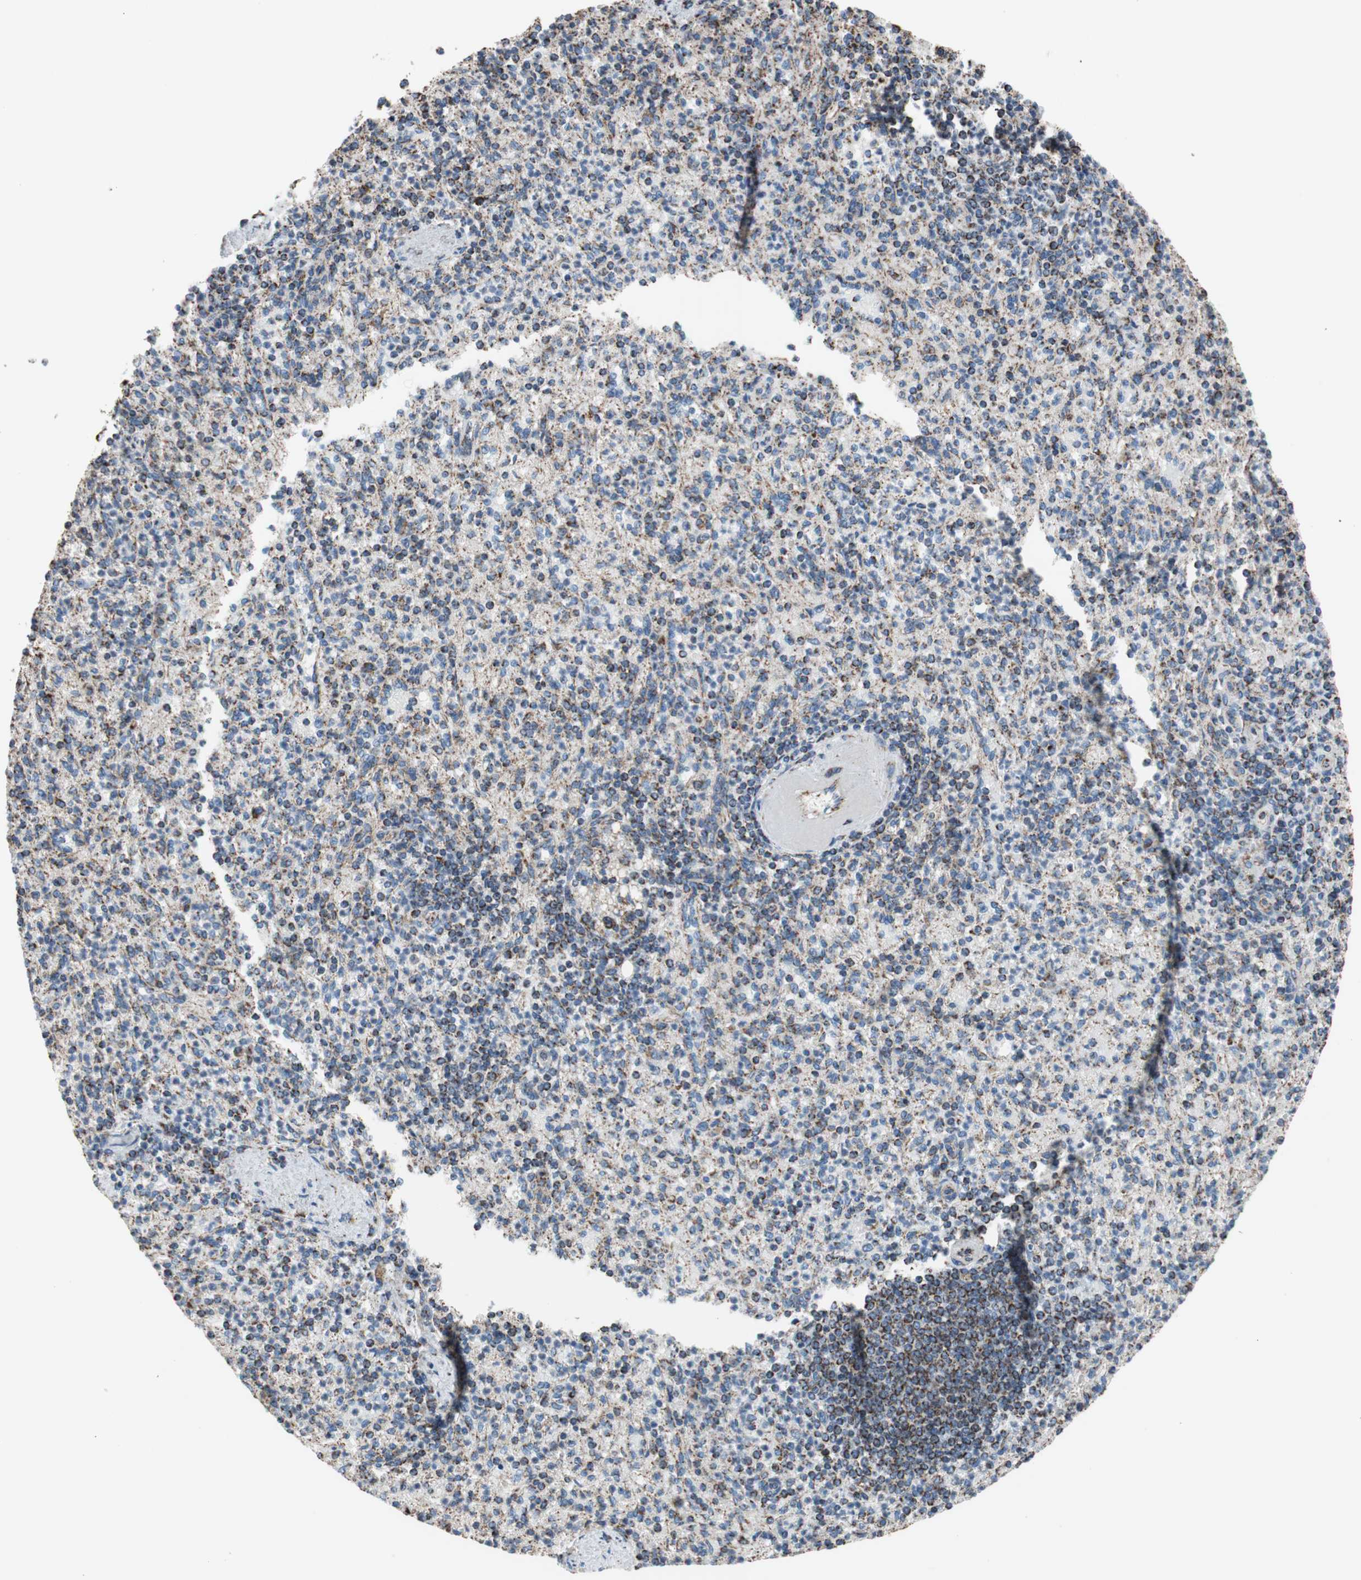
{"staining": {"intensity": "strong", "quantity": "<25%", "location": "cytoplasmic/membranous"}, "tissue": "spleen", "cell_type": "Cells in red pulp", "image_type": "normal", "snomed": [{"axis": "morphology", "description": "Normal tissue, NOS"}, {"axis": "topography", "description": "Spleen"}], "caption": "Spleen stained with immunohistochemistry (IHC) demonstrates strong cytoplasmic/membranous expression in about <25% of cells in red pulp.", "gene": "PCSK4", "patient": {"sex": "female", "age": 74}}